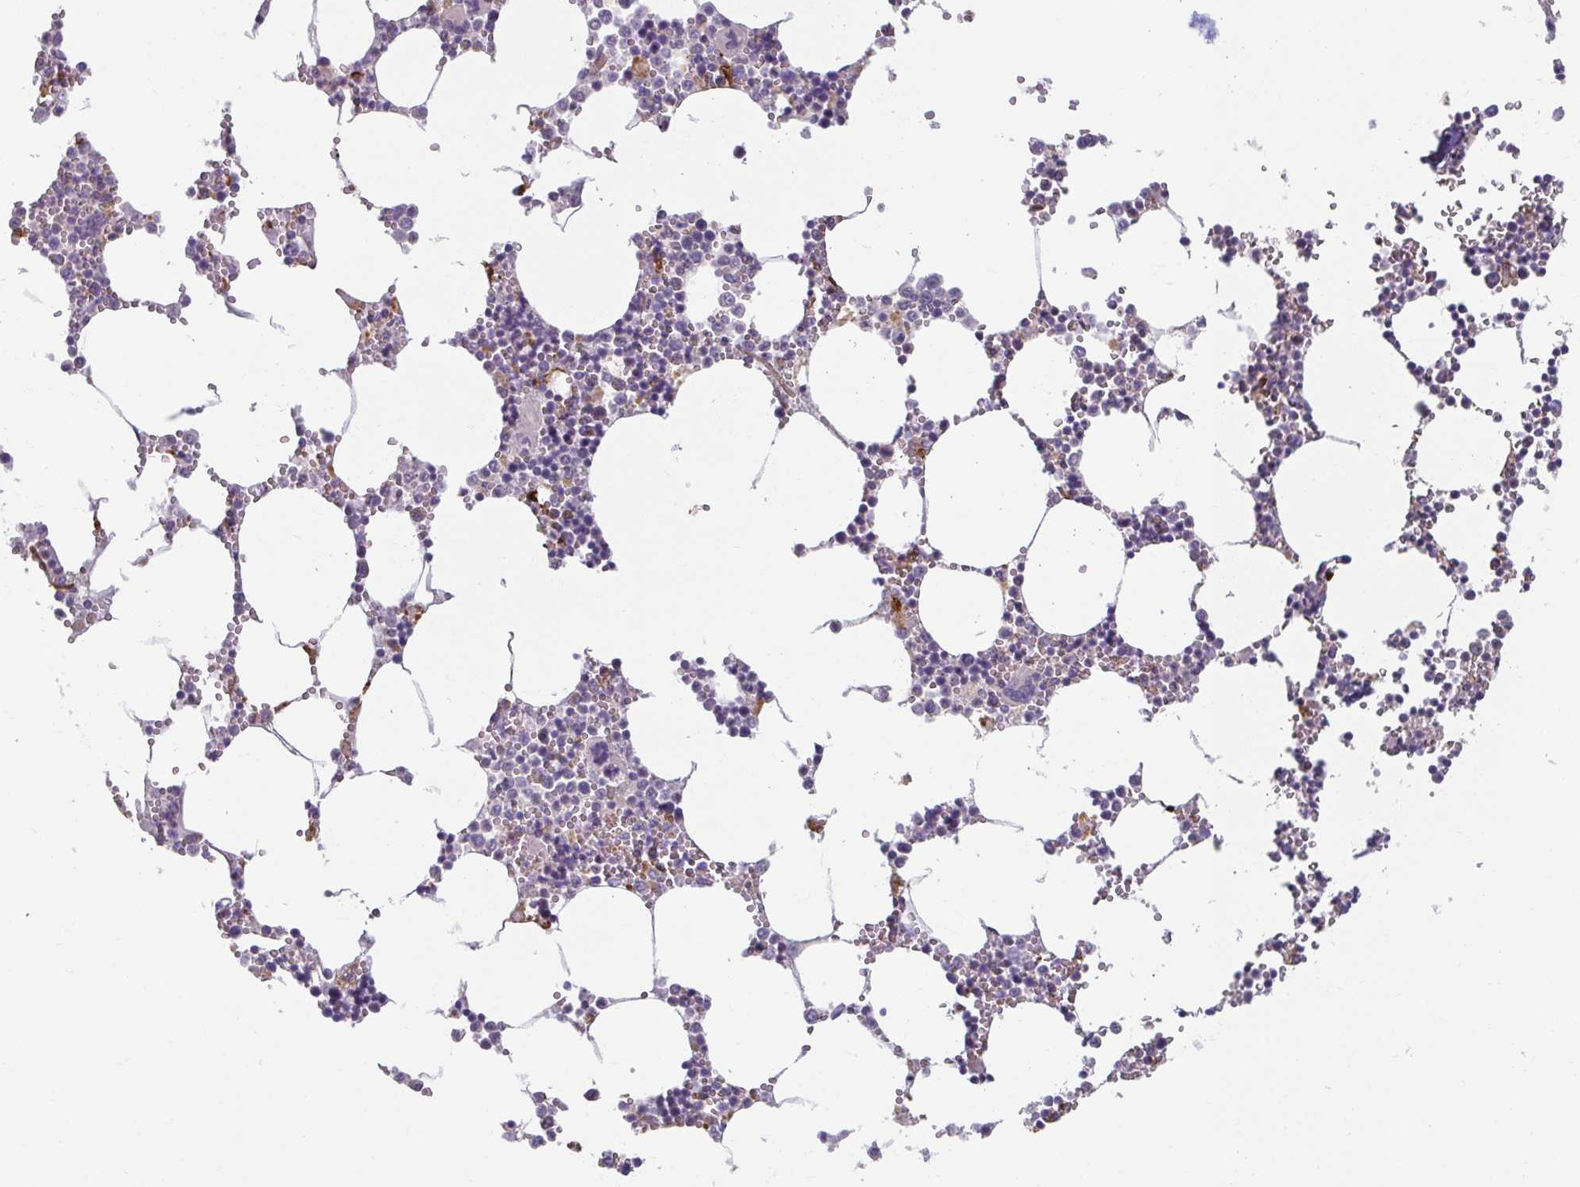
{"staining": {"intensity": "negative", "quantity": "none", "location": "none"}, "tissue": "bone marrow", "cell_type": "Hematopoietic cells", "image_type": "normal", "snomed": [{"axis": "morphology", "description": "Normal tissue, NOS"}, {"axis": "topography", "description": "Bone marrow"}], "caption": "This is an immunohistochemistry (IHC) photomicrograph of benign human bone marrow. There is no expression in hematopoietic cells.", "gene": "PDE2A", "patient": {"sex": "male", "age": 54}}